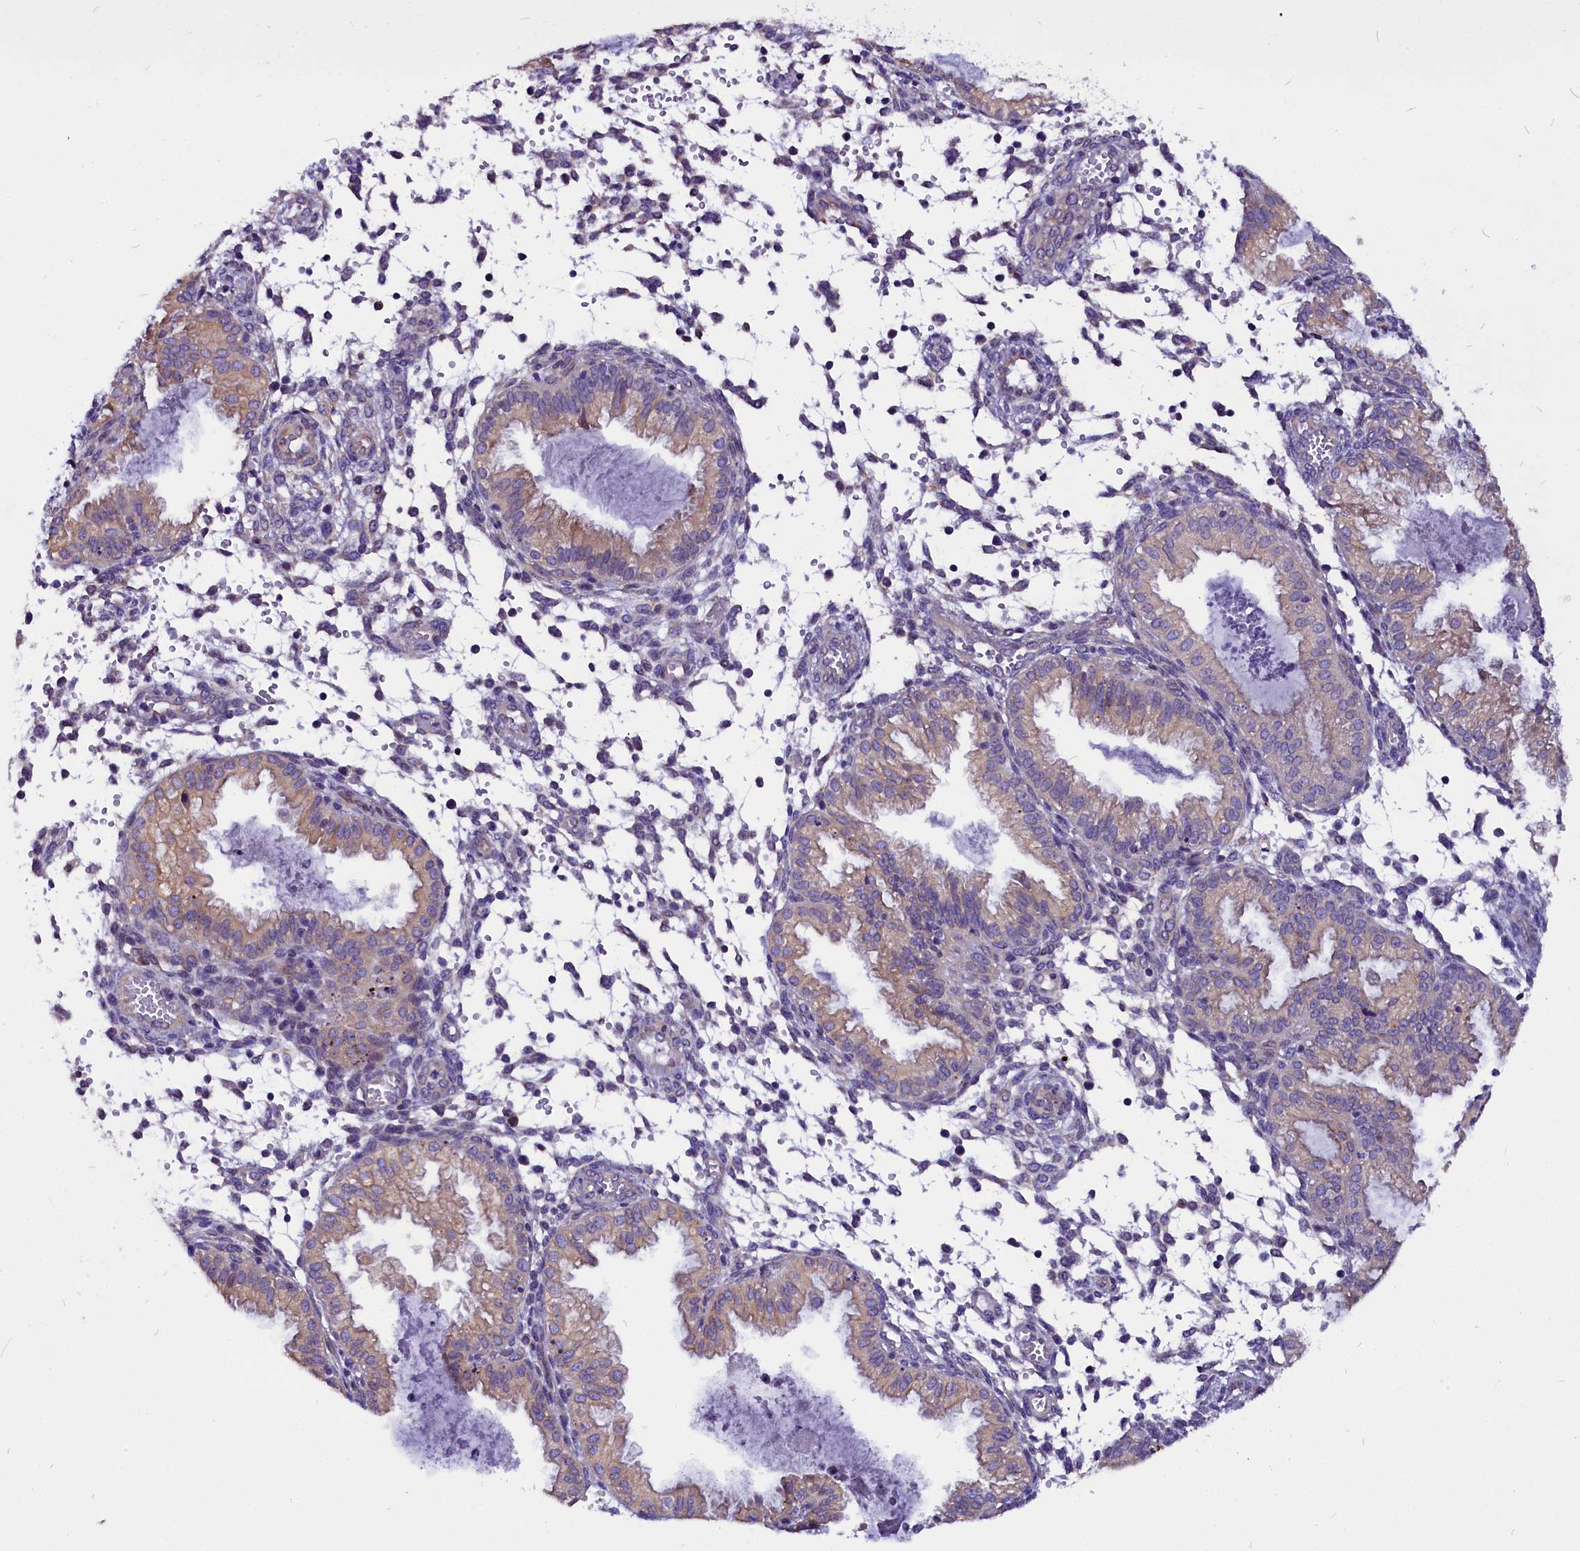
{"staining": {"intensity": "negative", "quantity": "none", "location": "none"}, "tissue": "endometrium", "cell_type": "Cells in endometrial stroma", "image_type": "normal", "snomed": [{"axis": "morphology", "description": "Normal tissue, NOS"}, {"axis": "topography", "description": "Endometrium"}], "caption": "An immunohistochemistry photomicrograph of benign endometrium is shown. There is no staining in cells in endometrial stroma of endometrium. (Brightfield microscopy of DAB (3,3'-diaminobenzidine) IHC at high magnification).", "gene": "CEP170", "patient": {"sex": "female", "age": 33}}